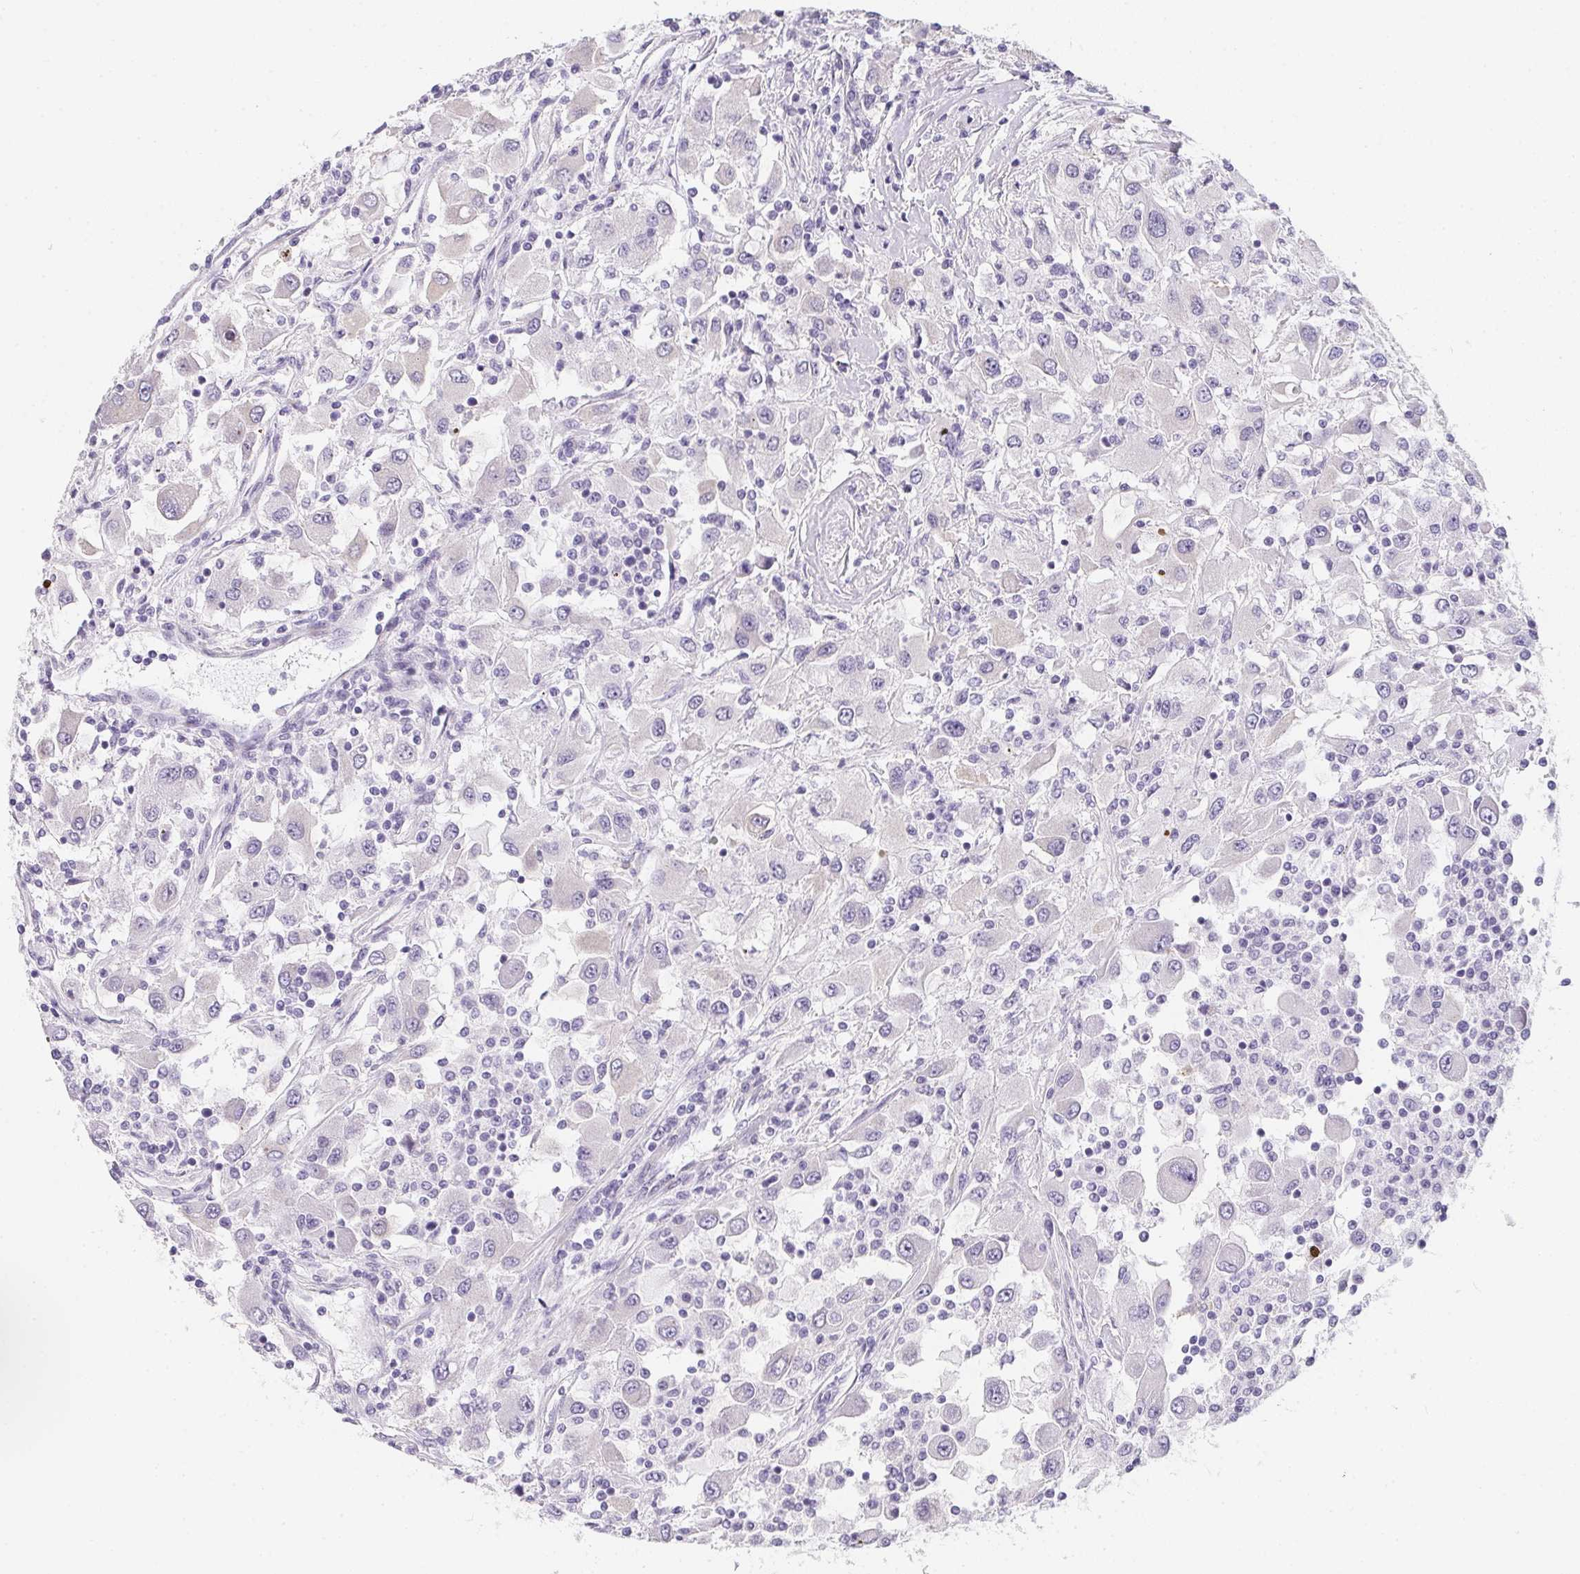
{"staining": {"intensity": "negative", "quantity": "none", "location": "none"}, "tissue": "renal cancer", "cell_type": "Tumor cells", "image_type": "cancer", "snomed": [{"axis": "morphology", "description": "Adenocarcinoma, NOS"}, {"axis": "topography", "description": "Kidney"}], "caption": "A high-resolution micrograph shows immunohistochemistry staining of renal adenocarcinoma, which reveals no significant expression in tumor cells.", "gene": "MAP1A", "patient": {"sex": "female", "age": 67}}